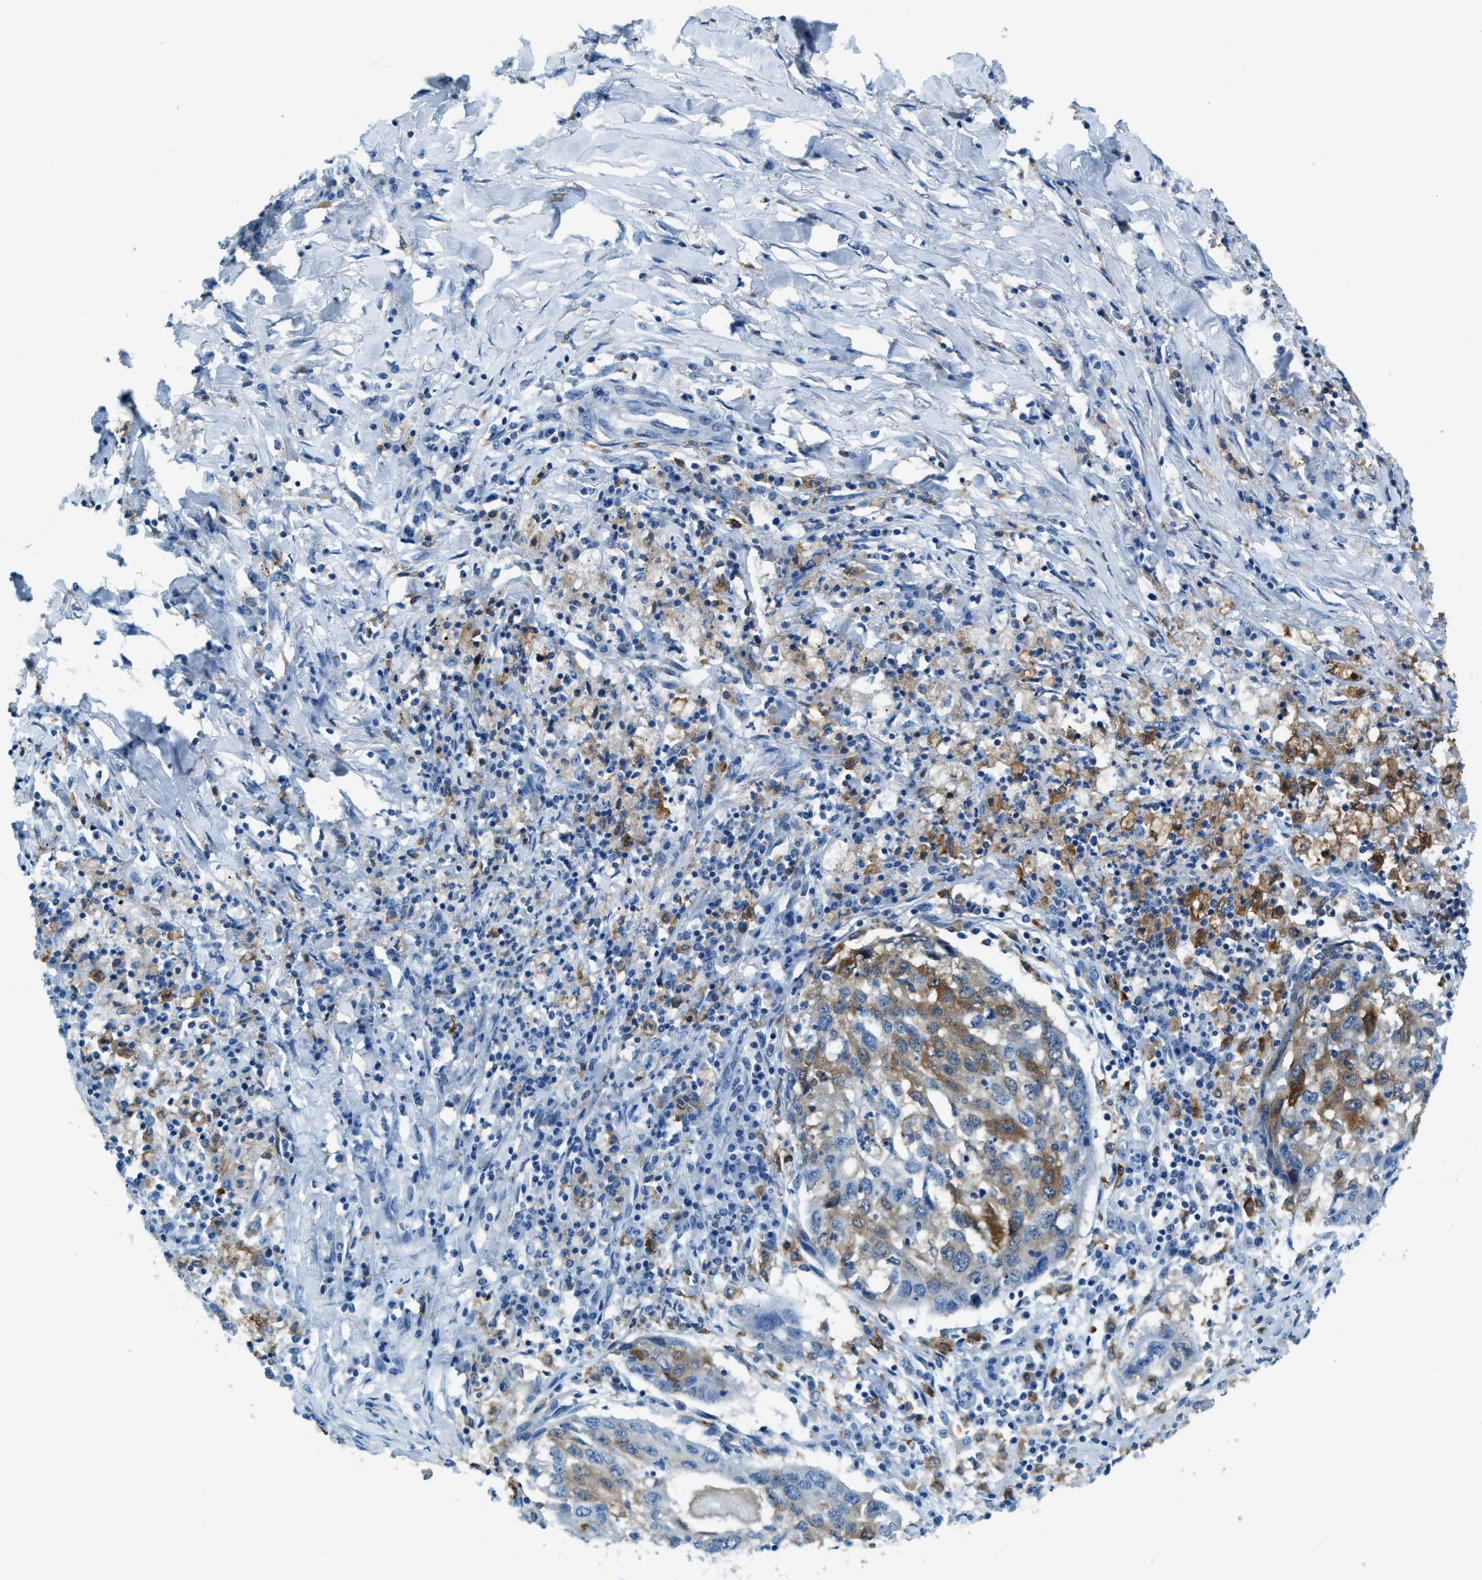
{"staining": {"intensity": "moderate", "quantity": "<25%", "location": "cytoplasmic/membranous"}, "tissue": "lung cancer", "cell_type": "Tumor cells", "image_type": "cancer", "snomed": [{"axis": "morphology", "description": "Squamous cell carcinoma, NOS"}, {"axis": "topography", "description": "Lung"}], "caption": "High-magnification brightfield microscopy of squamous cell carcinoma (lung) stained with DAB (3,3'-diaminobenzidine) (brown) and counterstained with hematoxylin (blue). tumor cells exhibit moderate cytoplasmic/membranous expression is identified in about<25% of cells.", "gene": "MATCAP2", "patient": {"sex": "female", "age": 63}}